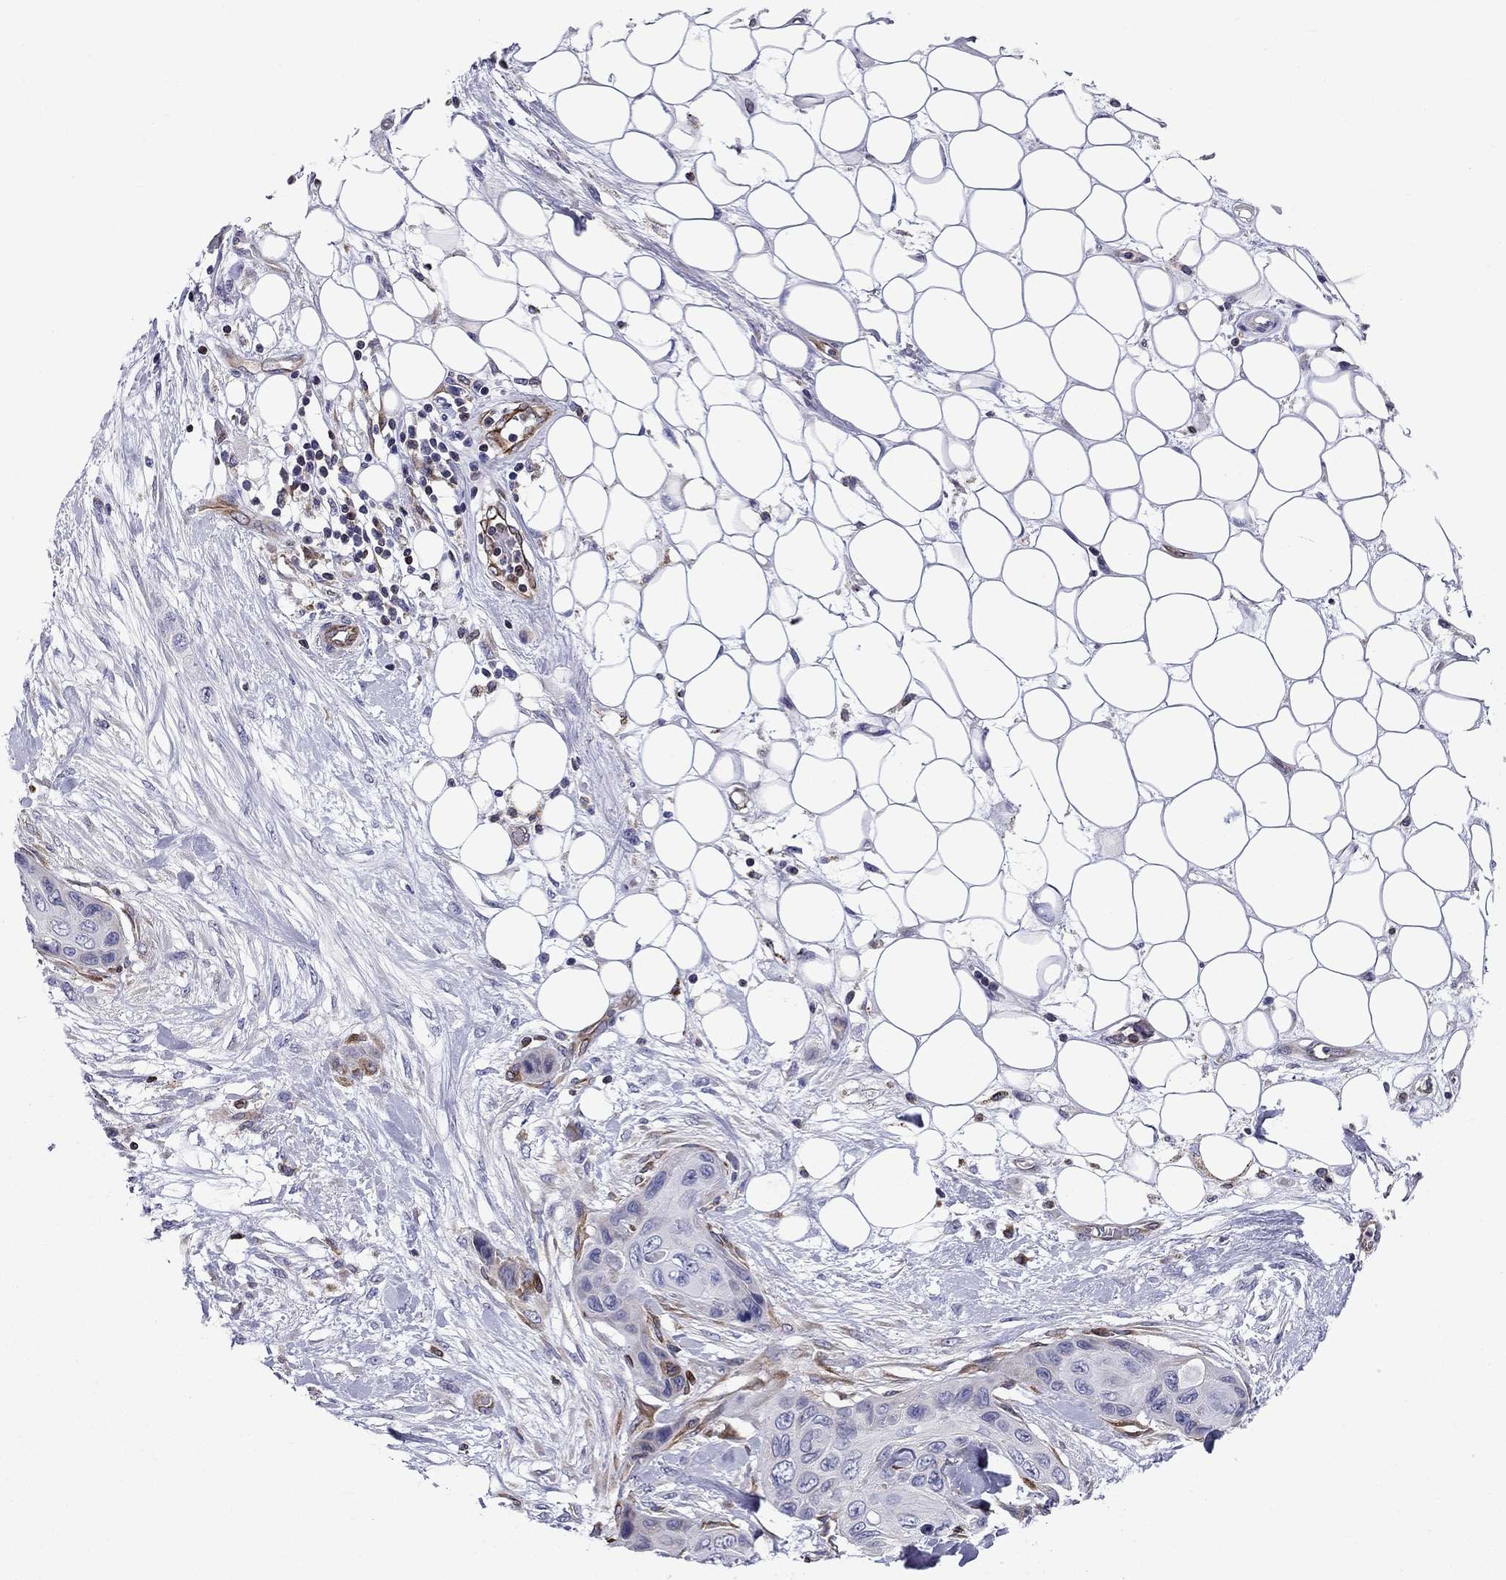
{"staining": {"intensity": "negative", "quantity": "none", "location": "none"}, "tissue": "skin cancer", "cell_type": "Tumor cells", "image_type": "cancer", "snomed": [{"axis": "morphology", "description": "Squamous cell carcinoma, NOS"}, {"axis": "topography", "description": "Skin"}], "caption": "IHC histopathology image of neoplastic tissue: skin squamous cell carcinoma stained with DAB (3,3'-diaminobenzidine) demonstrates no significant protein staining in tumor cells. The staining was performed using DAB to visualize the protein expression in brown, while the nuclei were stained in blue with hematoxylin (Magnification: 20x).", "gene": "GNAL", "patient": {"sex": "male", "age": 79}}